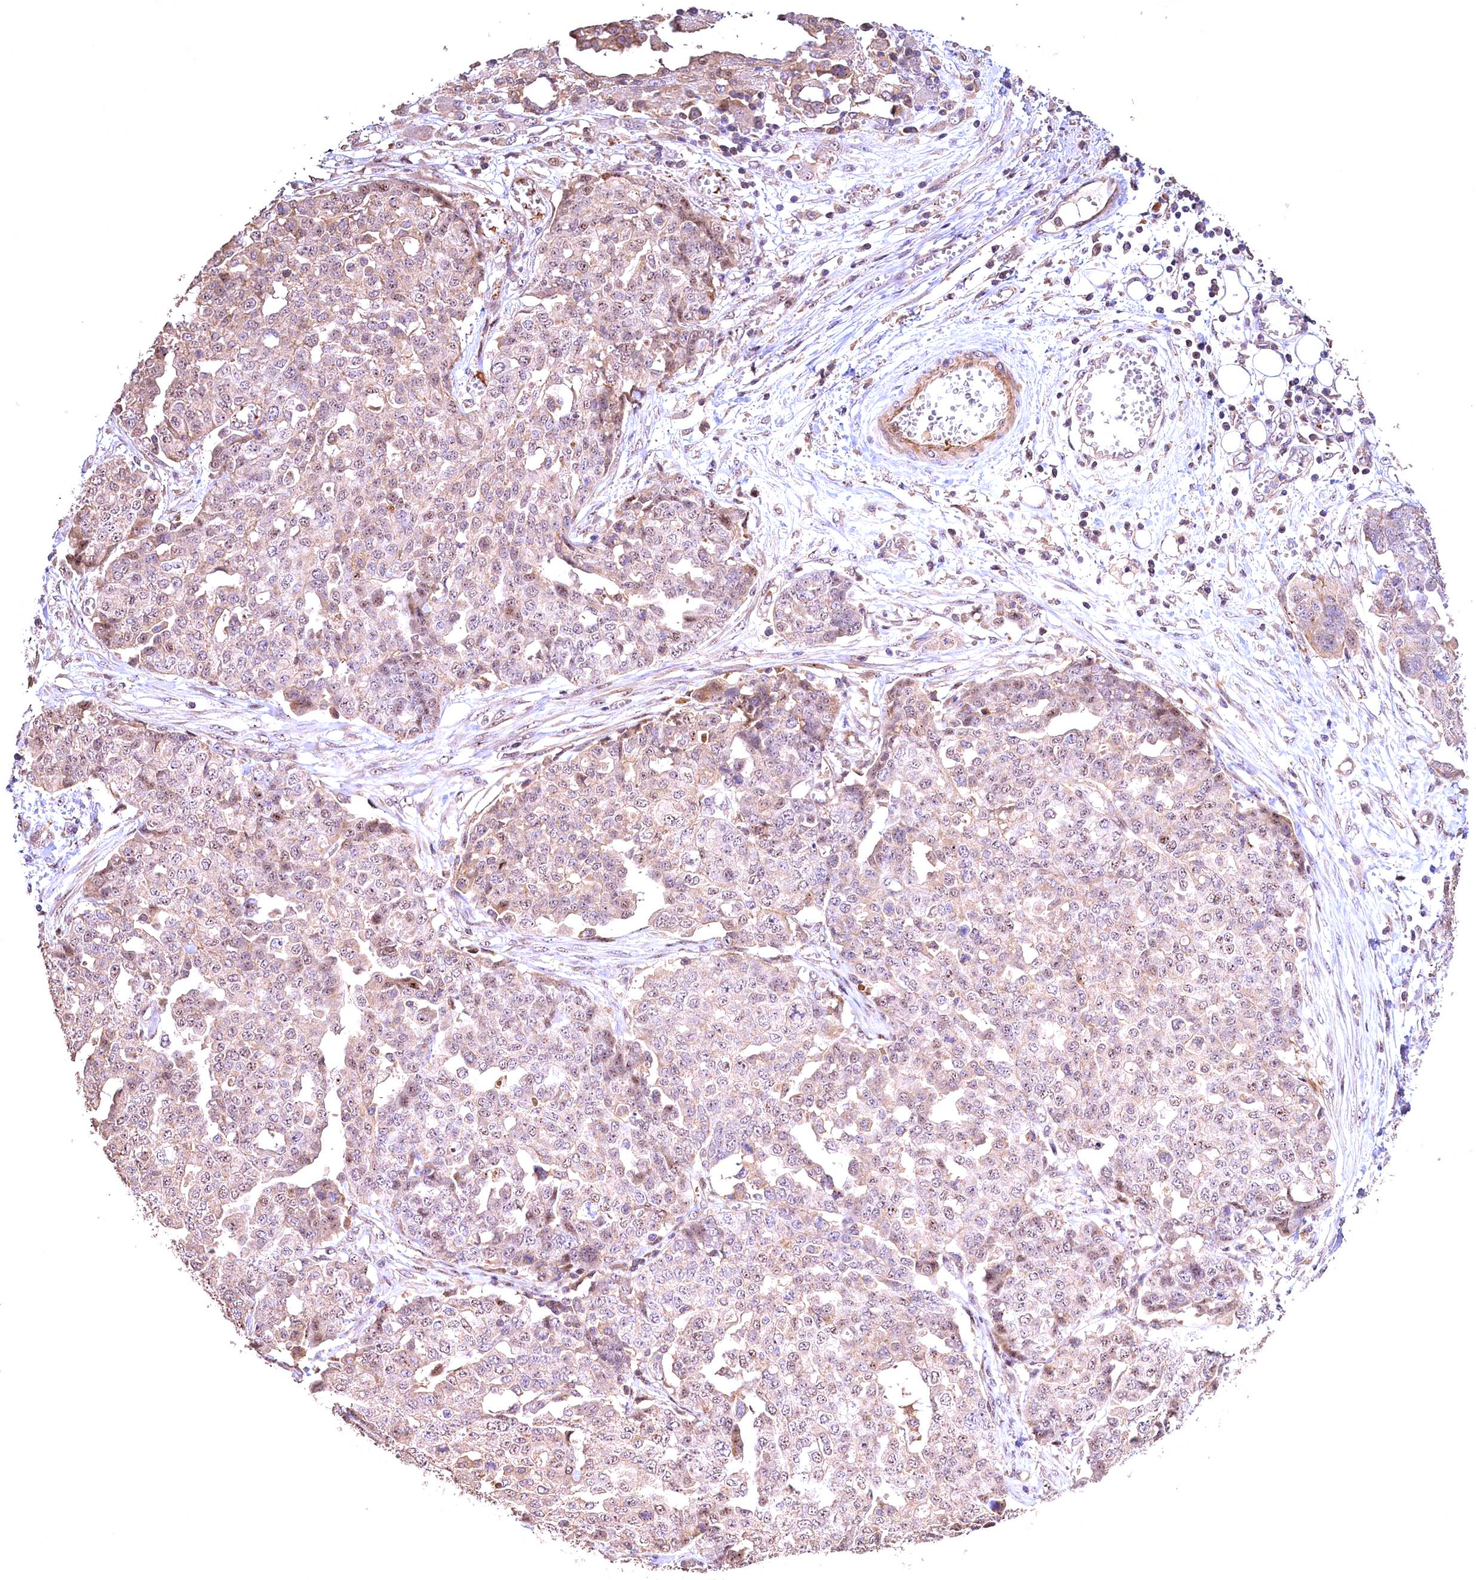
{"staining": {"intensity": "weak", "quantity": "25%-75%", "location": "cytoplasmic/membranous,nuclear"}, "tissue": "ovarian cancer", "cell_type": "Tumor cells", "image_type": "cancer", "snomed": [{"axis": "morphology", "description": "Cystadenocarcinoma, serous, NOS"}, {"axis": "topography", "description": "Soft tissue"}, {"axis": "topography", "description": "Ovary"}], "caption": "This is an image of IHC staining of ovarian cancer, which shows weak expression in the cytoplasmic/membranous and nuclear of tumor cells.", "gene": "FUZ", "patient": {"sex": "female", "age": 57}}